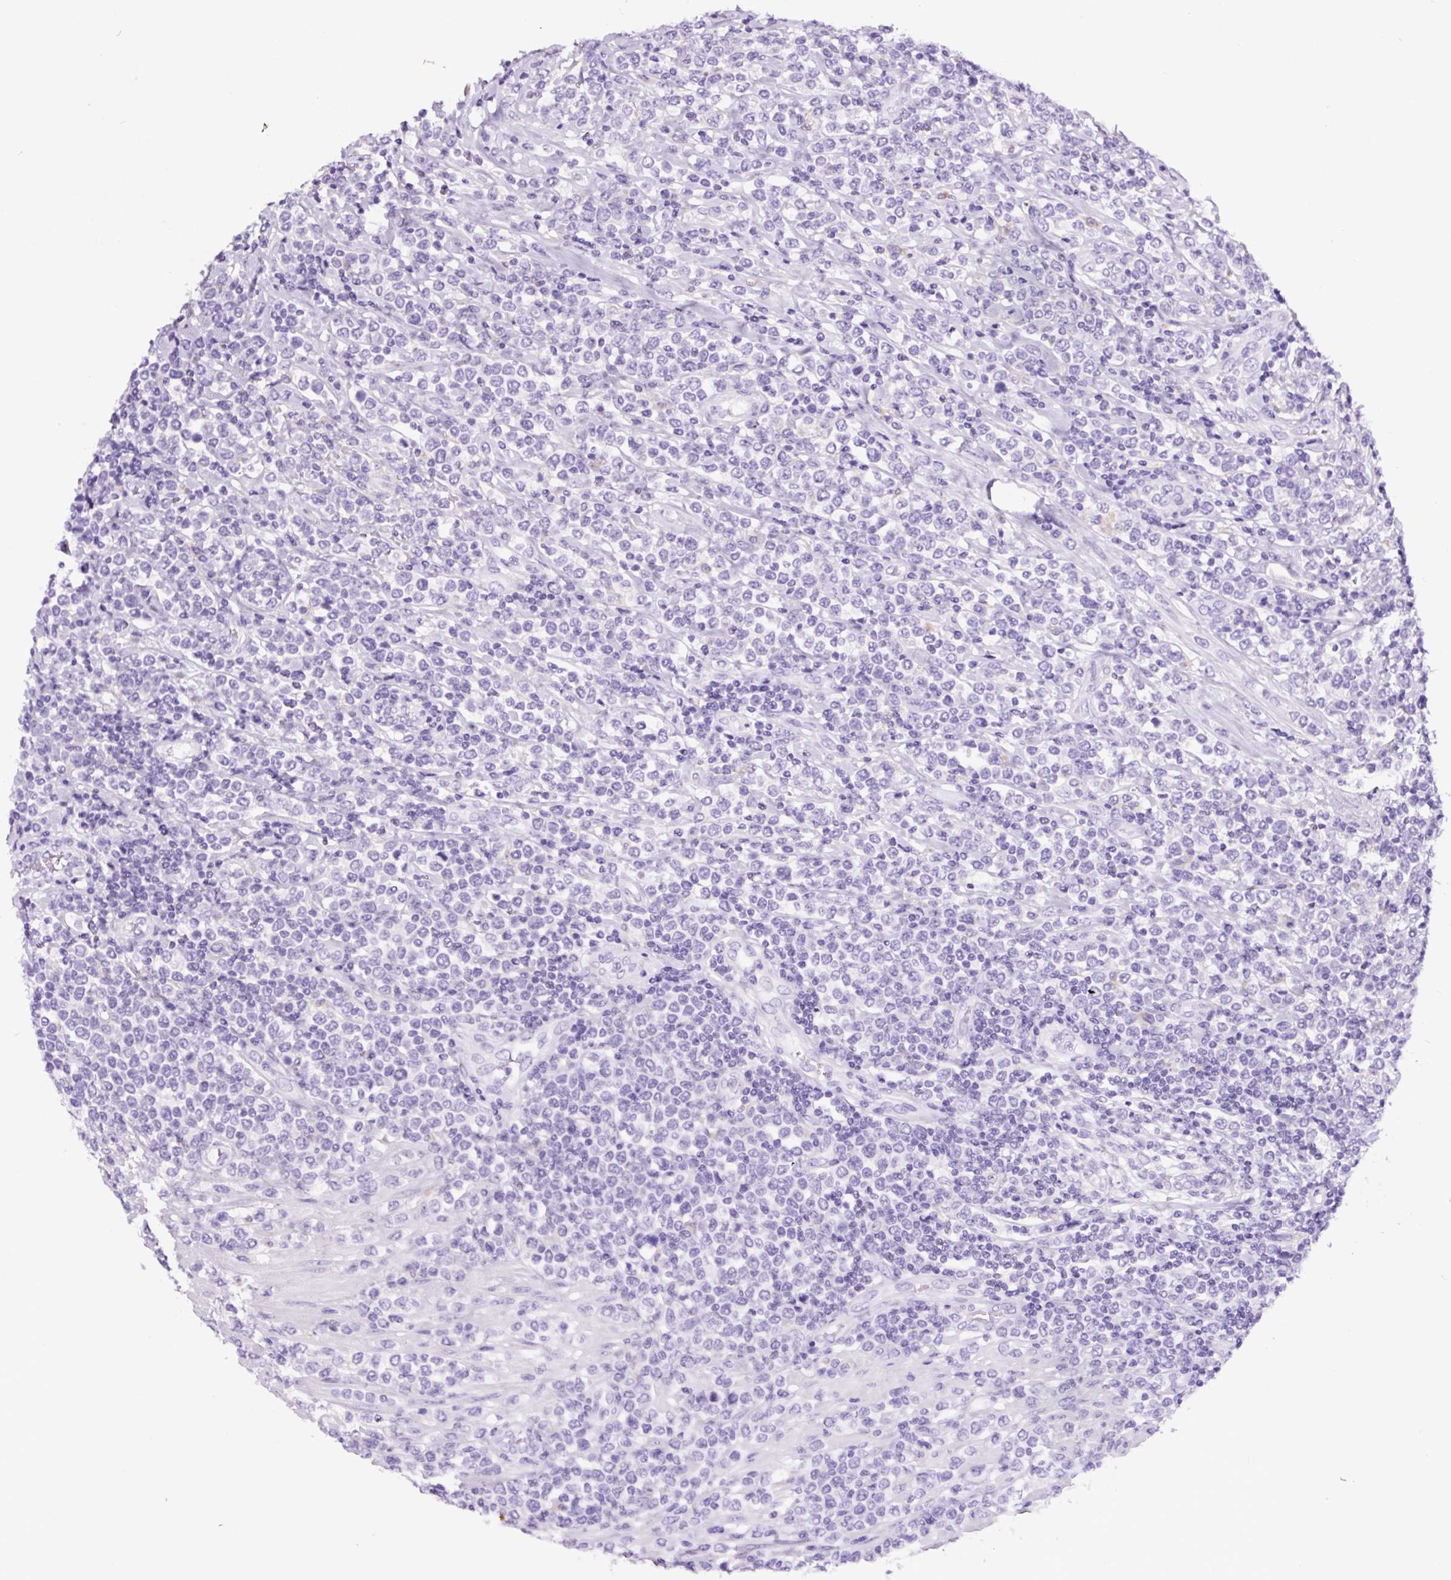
{"staining": {"intensity": "negative", "quantity": "none", "location": "none"}, "tissue": "lymphoma", "cell_type": "Tumor cells", "image_type": "cancer", "snomed": [{"axis": "morphology", "description": "Malignant lymphoma, non-Hodgkin's type, High grade"}, {"axis": "topography", "description": "Soft tissue"}], "caption": "Immunohistochemical staining of high-grade malignant lymphoma, non-Hodgkin's type exhibits no significant staining in tumor cells. (DAB immunohistochemistry visualized using brightfield microscopy, high magnification).", "gene": "FBXL7", "patient": {"sex": "female", "age": 56}}